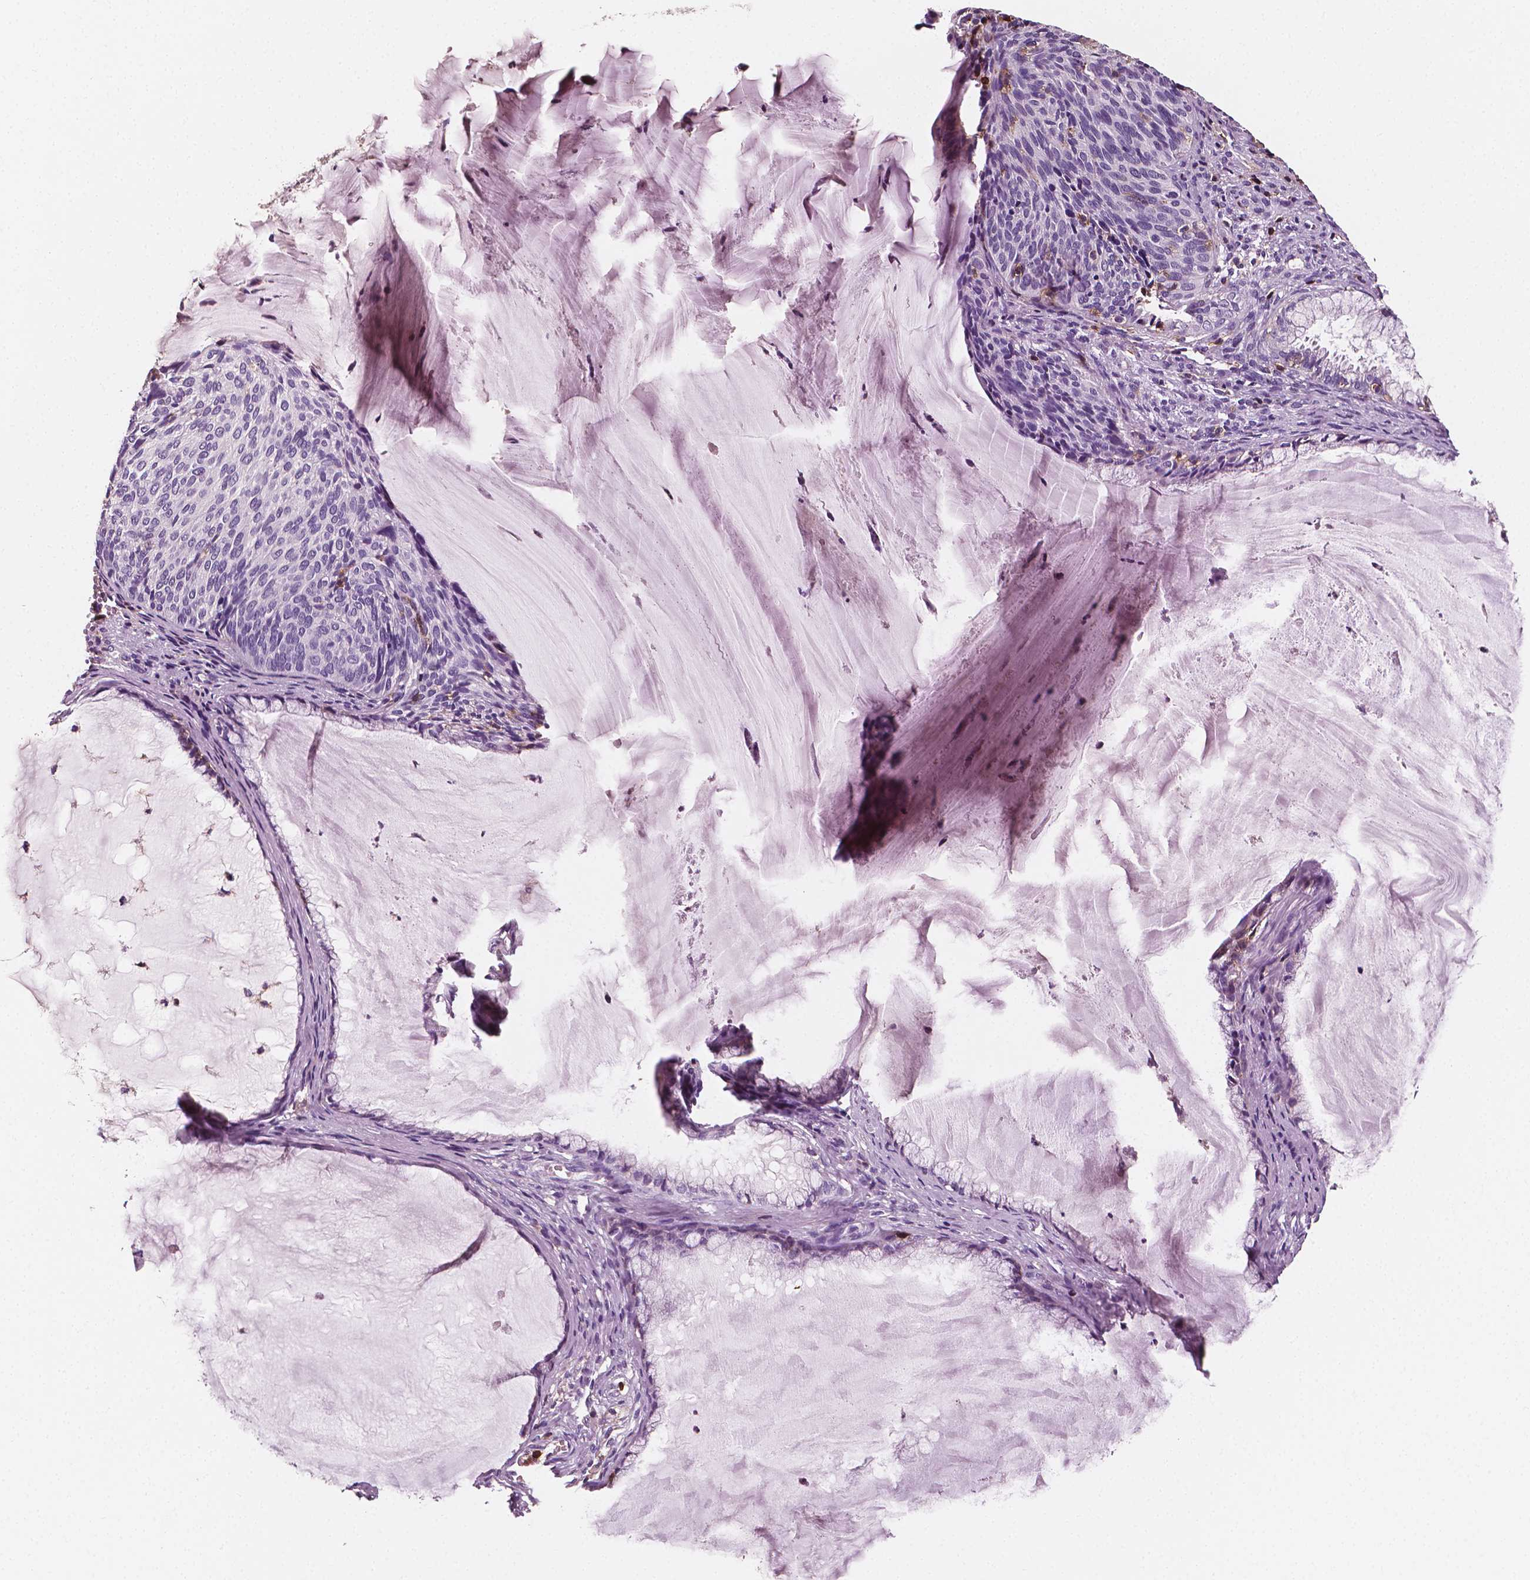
{"staining": {"intensity": "negative", "quantity": "none", "location": "none"}, "tissue": "cervical cancer", "cell_type": "Tumor cells", "image_type": "cancer", "snomed": [{"axis": "morphology", "description": "Squamous cell carcinoma, NOS"}, {"axis": "topography", "description": "Cervix"}], "caption": "There is no significant staining in tumor cells of cervical cancer. (DAB immunohistochemistry, high magnification).", "gene": "PTPRC", "patient": {"sex": "female", "age": 36}}